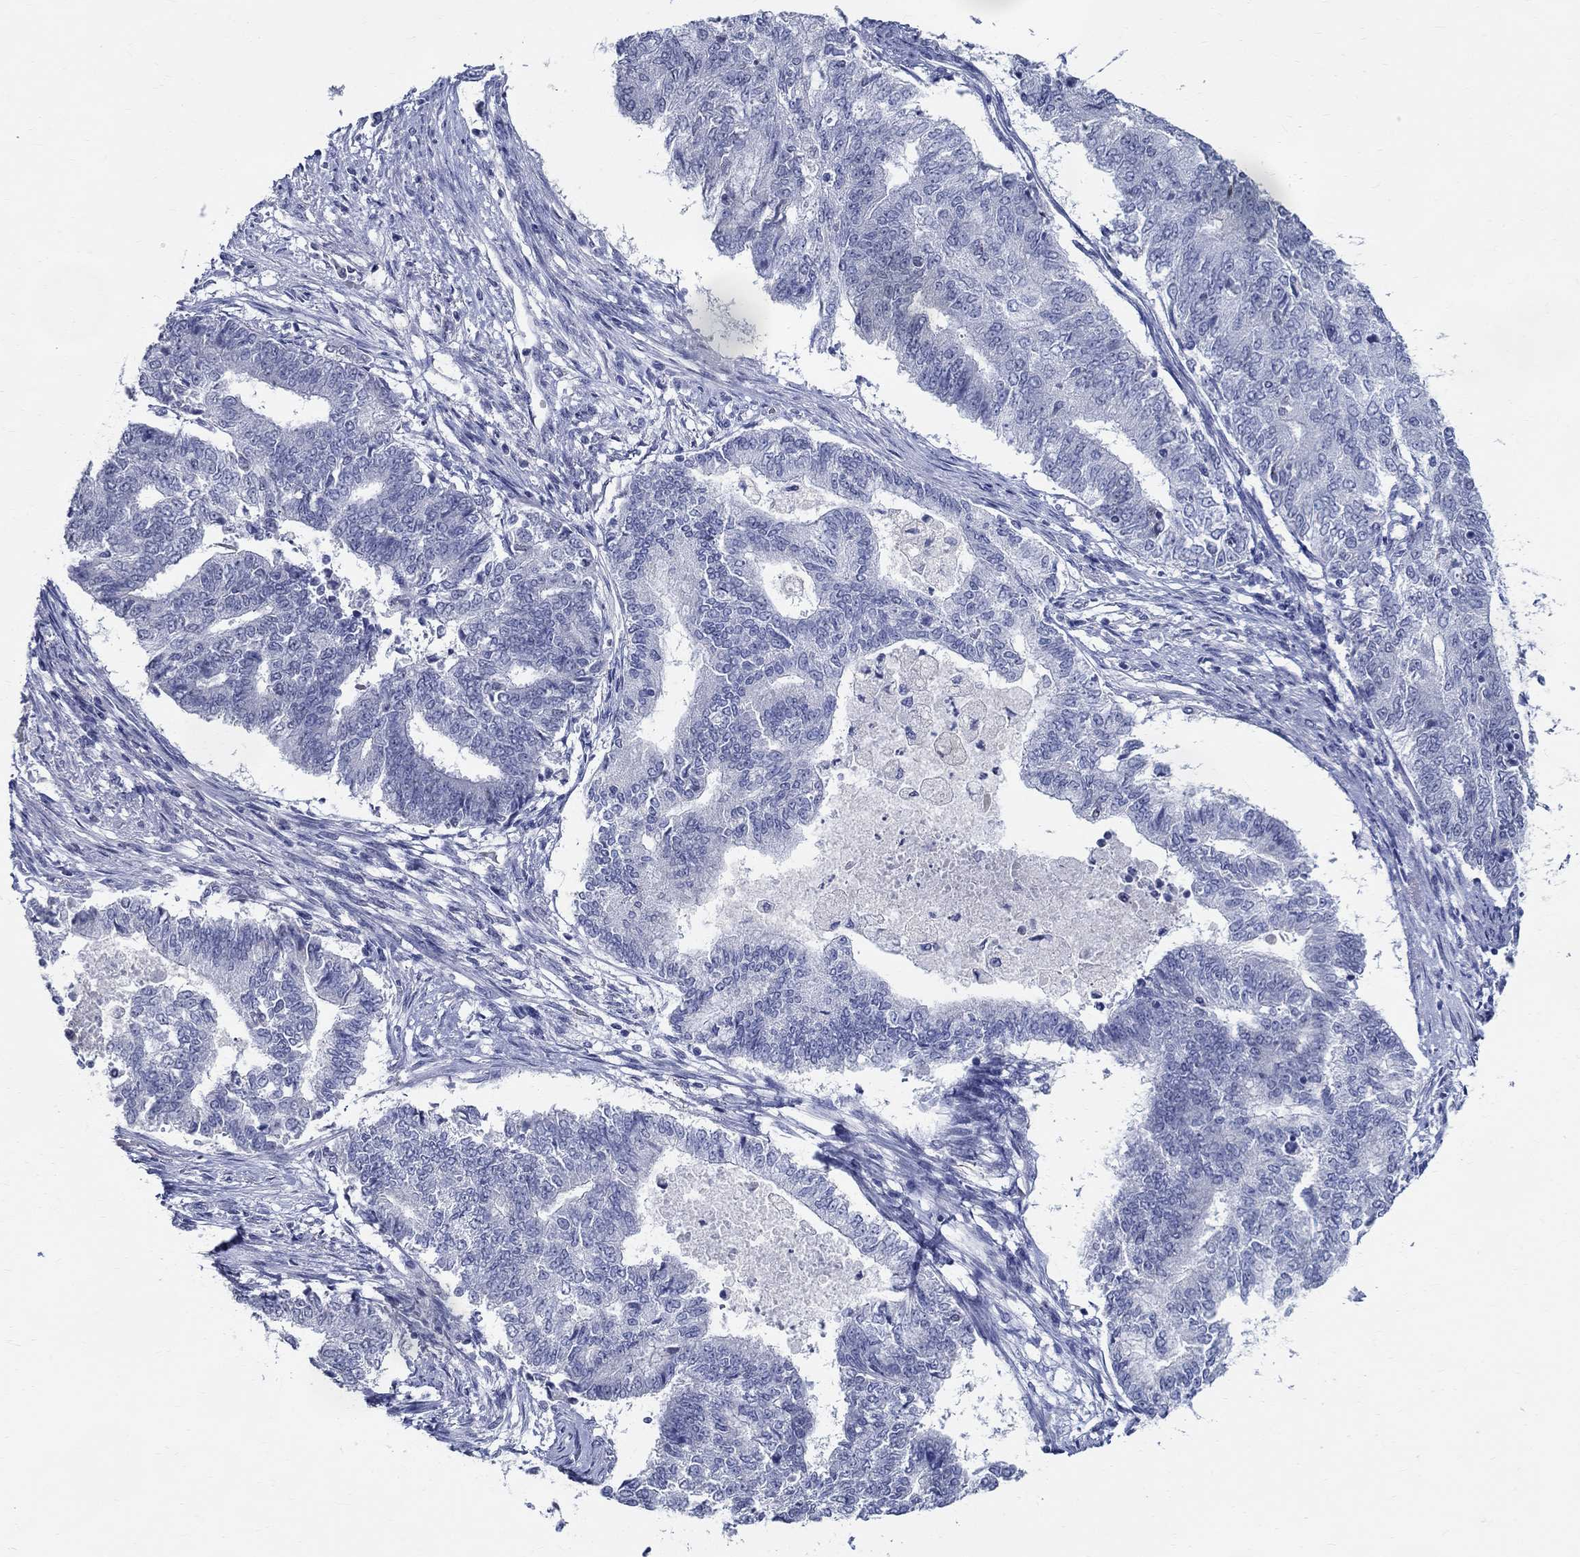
{"staining": {"intensity": "negative", "quantity": "none", "location": "none"}, "tissue": "endometrial cancer", "cell_type": "Tumor cells", "image_type": "cancer", "snomed": [{"axis": "morphology", "description": "Adenocarcinoma, NOS"}, {"axis": "topography", "description": "Endometrium"}], "caption": "A photomicrograph of human endometrial cancer (adenocarcinoma) is negative for staining in tumor cells. (Brightfield microscopy of DAB (3,3'-diaminobenzidine) IHC at high magnification).", "gene": "CETN1", "patient": {"sex": "female", "age": 65}}